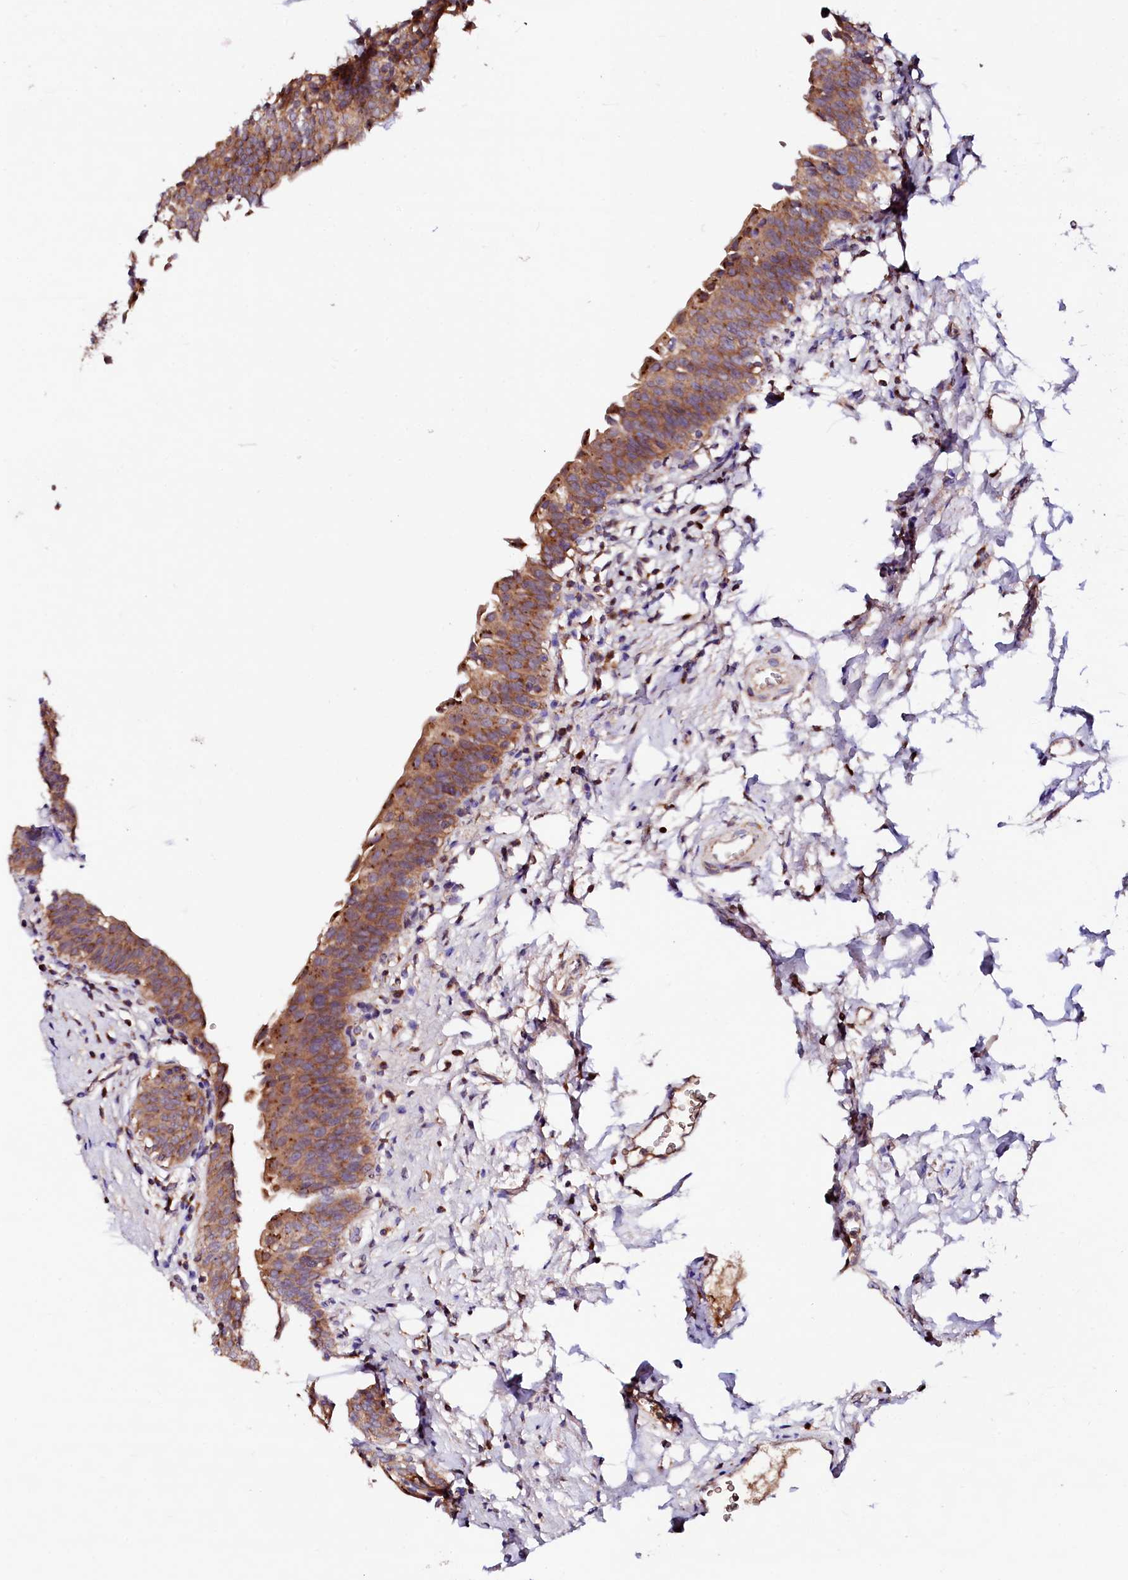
{"staining": {"intensity": "moderate", "quantity": ">75%", "location": "cytoplasmic/membranous"}, "tissue": "urinary bladder", "cell_type": "Urothelial cells", "image_type": "normal", "snomed": [{"axis": "morphology", "description": "Normal tissue, NOS"}, {"axis": "topography", "description": "Urinary bladder"}], "caption": "Immunohistochemistry micrograph of normal urinary bladder stained for a protein (brown), which shows medium levels of moderate cytoplasmic/membranous staining in about >75% of urothelial cells.", "gene": "ST3GAL1", "patient": {"sex": "male", "age": 83}}